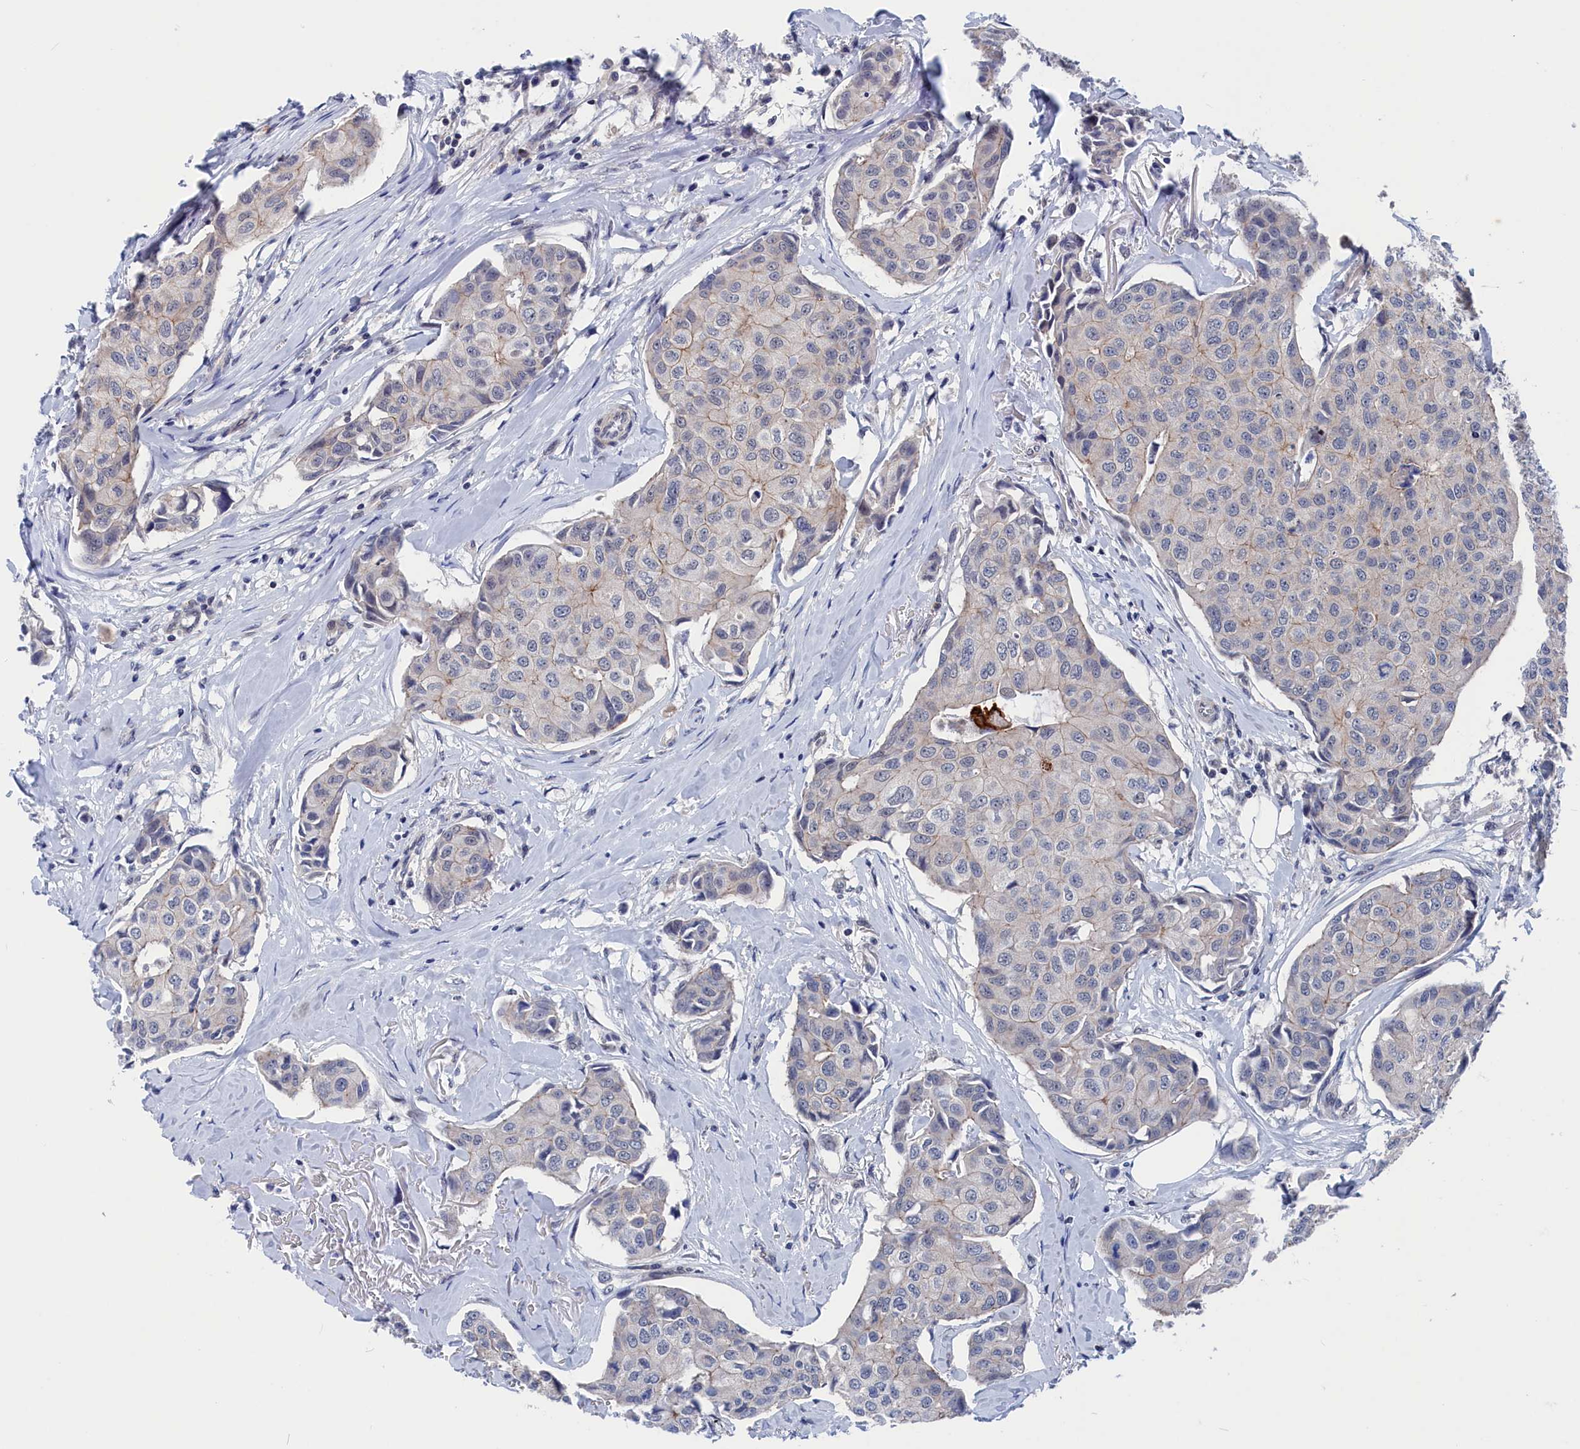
{"staining": {"intensity": "negative", "quantity": "none", "location": "none"}, "tissue": "breast cancer", "cell_type": "Tumor cells", "image_type": "cancer", "snomed": [{"axis": "morphology", "description": "Duct carcinoma"}, {"axis": "topography", "description": "Breast"}], "caption": "The IHC image has no significant staining in tumor cells of breast cancer (invasive ductal carcinoma) tissue.", "gene": "MARCHF3", "patient": {"sex": "female", "age": 80}}